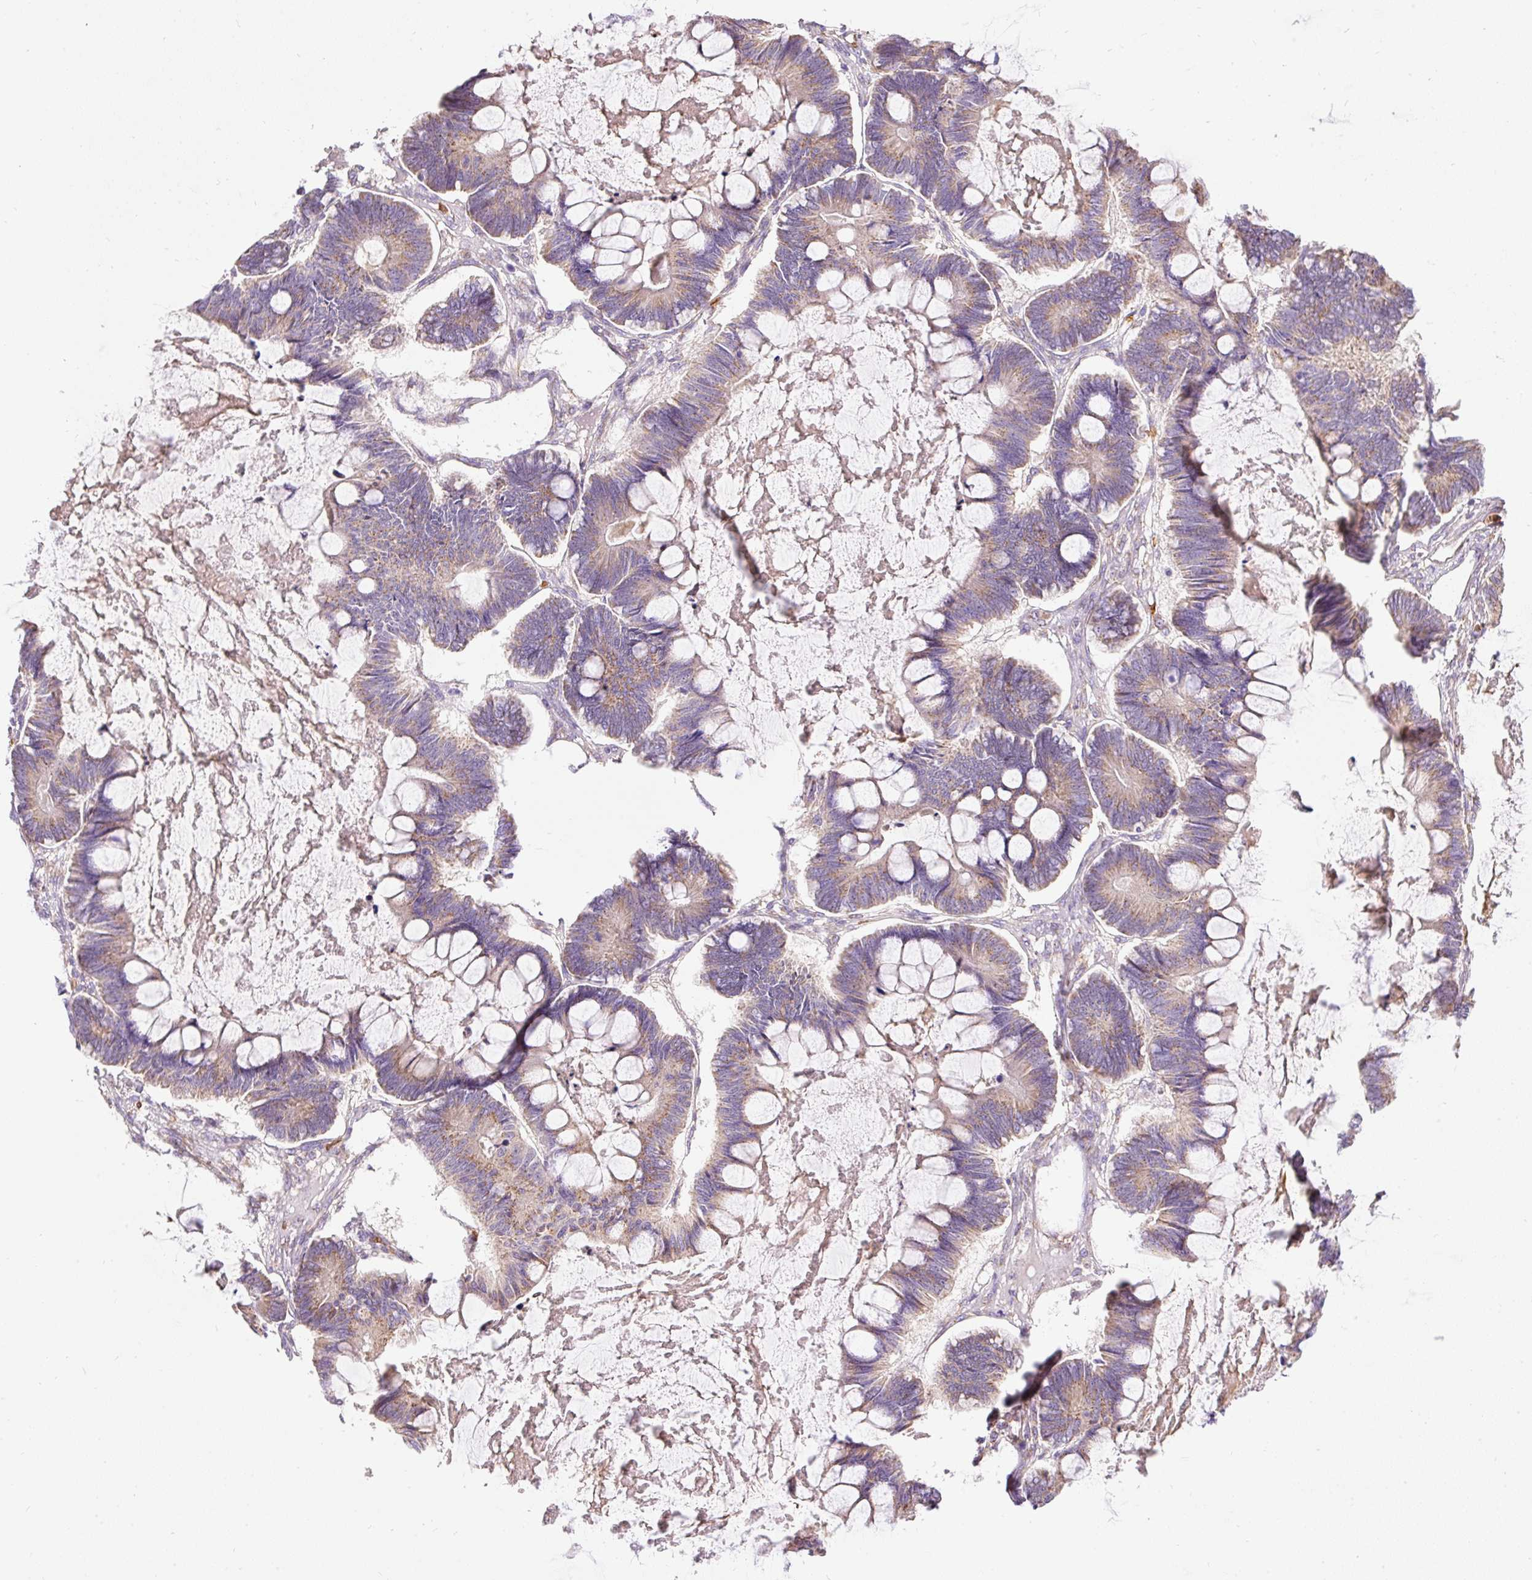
{"staining": {"intensity": "moderate", "quantity": "25%-75%", "location": "cytoplasmic/membranous"}, "tissue": "ovarian cancer", "cell_type": "Tumor cells", "image_type": "cancer", "snomed": [{"axis": "morphology", "description": "Cystadenocarcinoma, mucinous, NOS"}, {"axis": "topography", "description": "Ovary"}], "caption": "Immunohistochemistry staining of ovarian cancer, which exhibits medium levels of moderate cytoplasmic/membranous expression in about 25%-75% of tumor cells indicating moderate cytoplasmic/membranous protein positivity. The staining was performed using DAB (3,3'-diaminobenzidine) (brown) for protein detection and nuclei were counterstained in hematoxylin (blue).", "gene": "PRRC2A", "patient": {"sex": "female", "age": 61}}